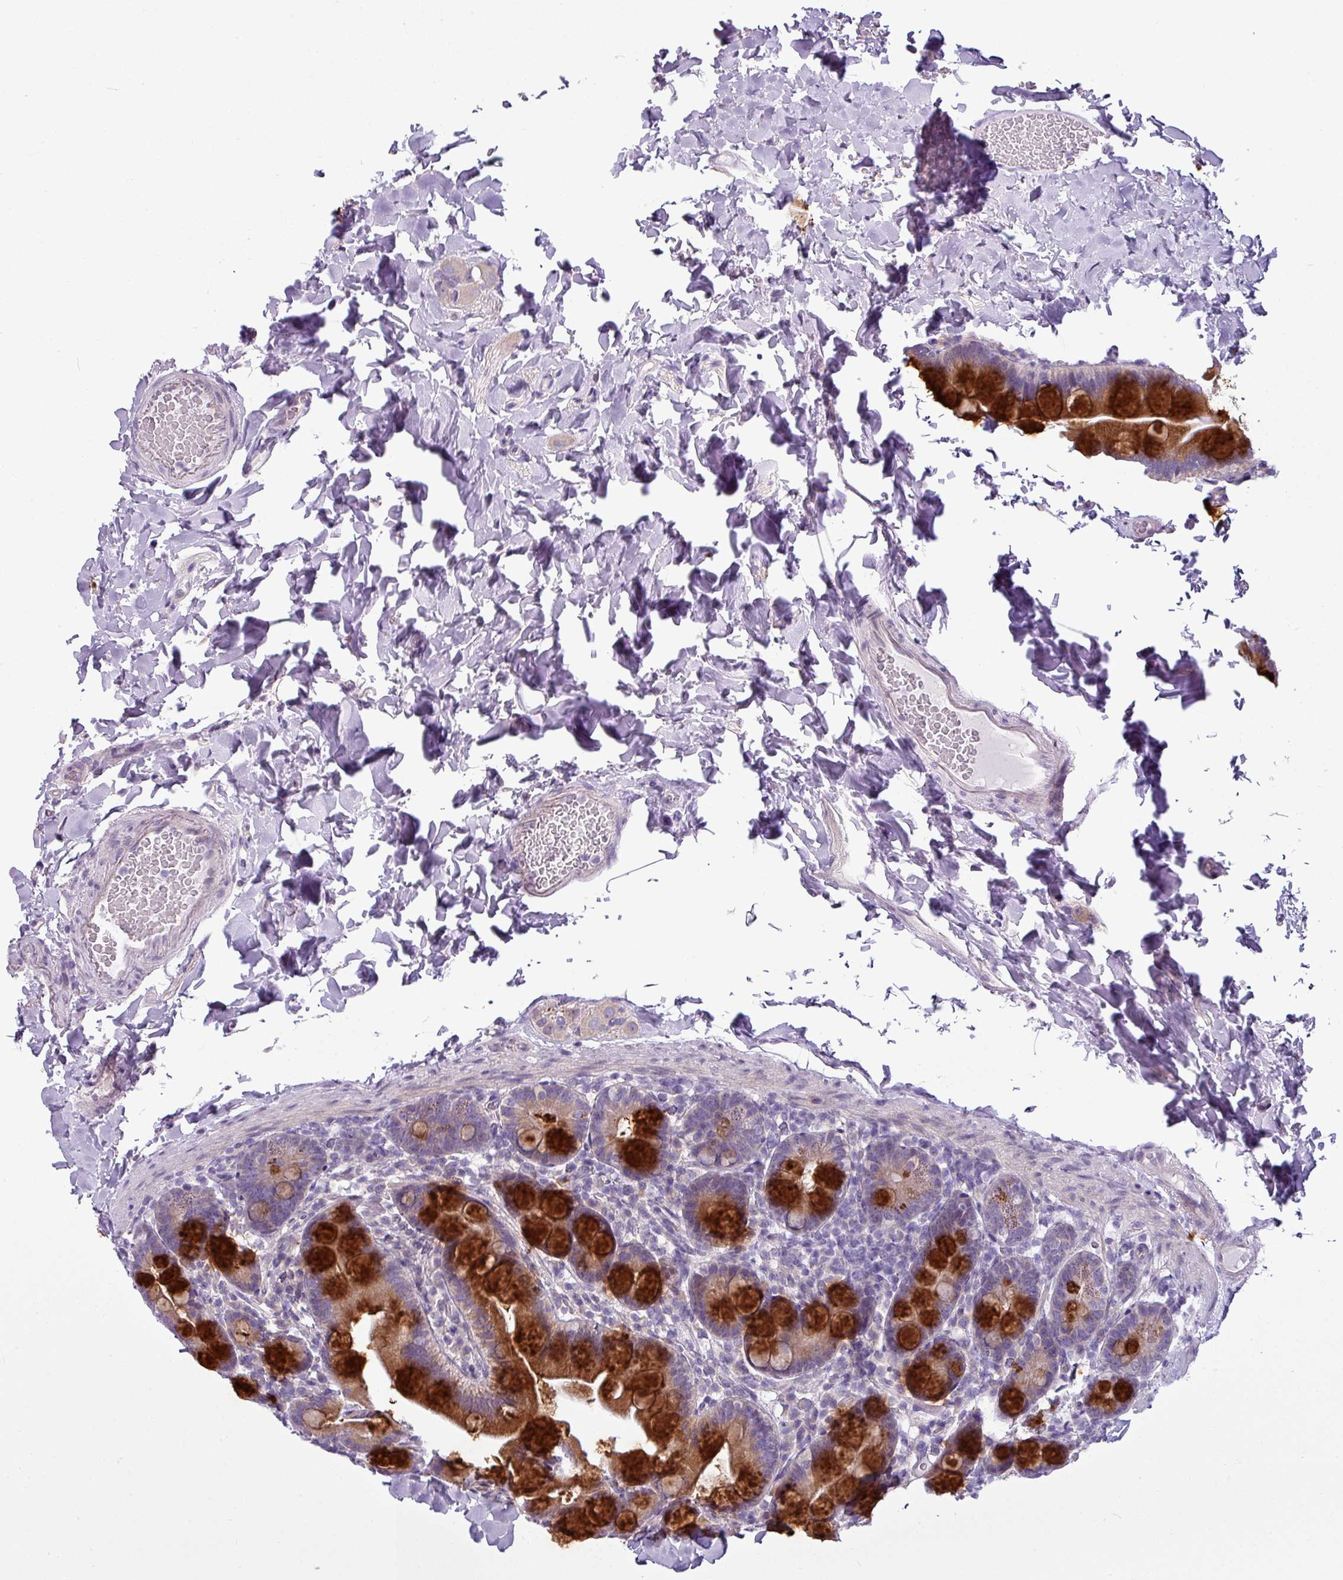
{"staining": {"intensity": "strong", "quantity": ">75%", "location": "cytoplasmic/membranous"}, "tissue": "small intestine", "cell_type": "Glandular cells", "image_type": "normal", "snomed": [{"axis": "morphology", "description": "Normal tissue, NOS"}, {"axis": "topography", "description": "Small intestine"}], "caption": "DAB immunohistochemical staining of benign small intestine shows strong cytoplasmic/membranous protein staining in approximately >75% of glandular cells. Ihc stains the protein in brown and the nuclei are stained blue.", "gene": "TOR1AIP2", "patient": {"sex": "female", "age": 68}}